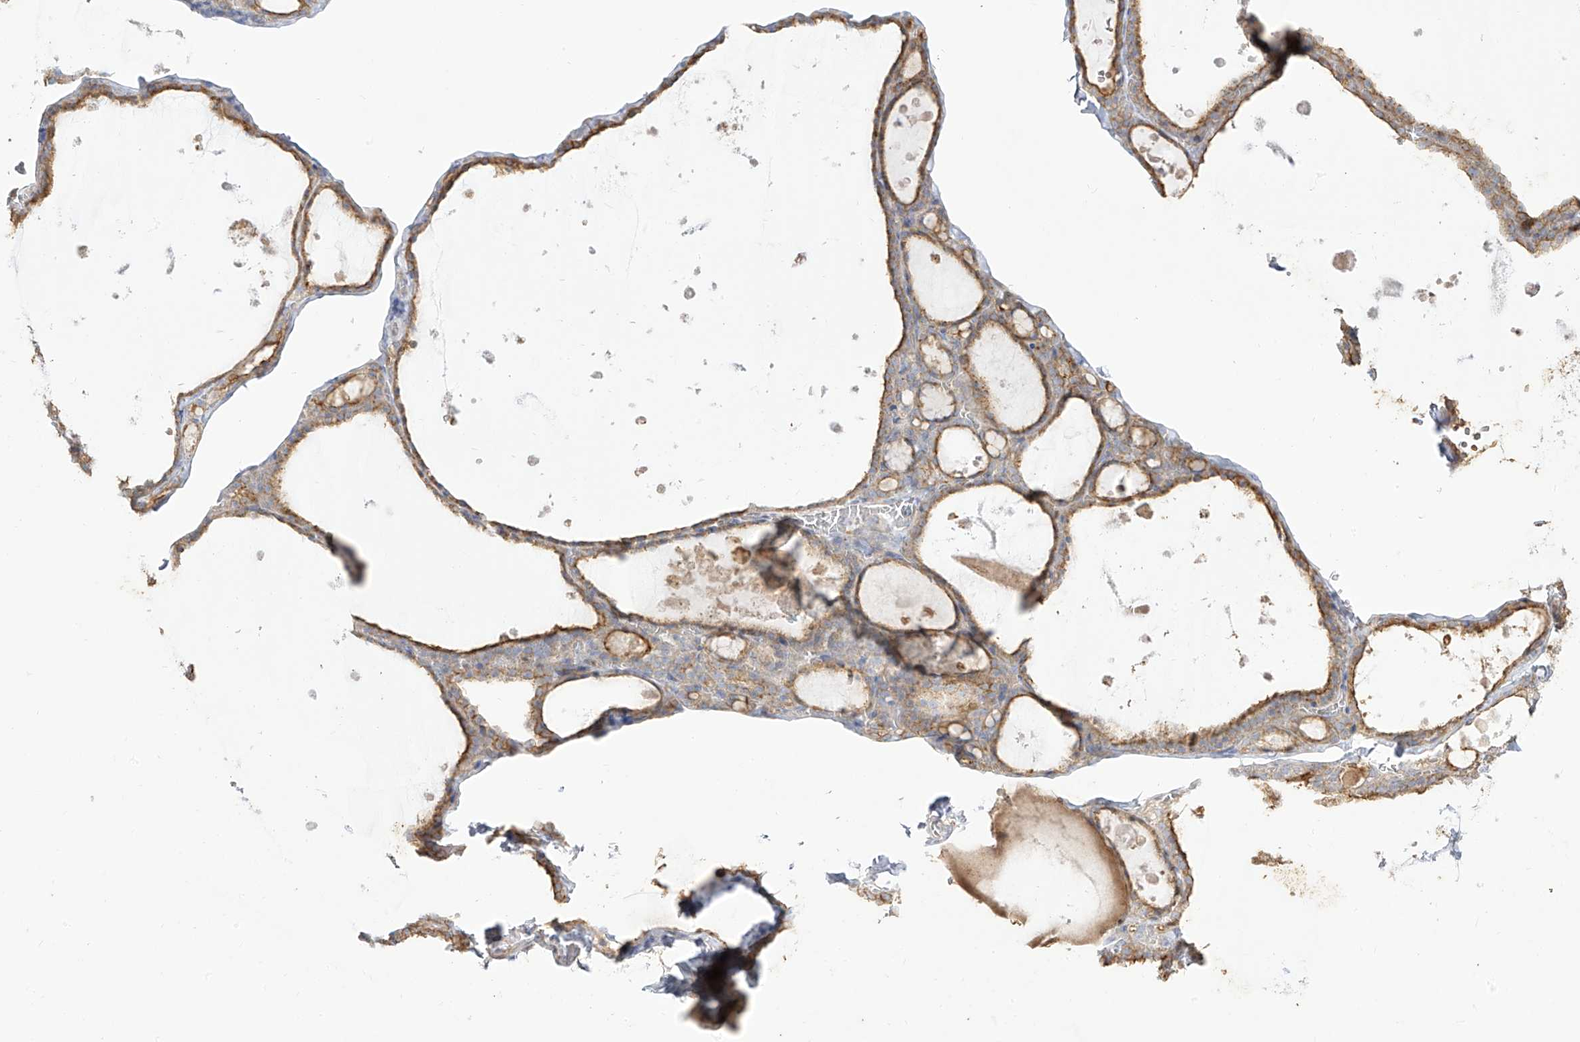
{"staining": {"intensity": "weak", "quantity": "25%-75%", "location": "cytoplasmic/membranous"}, "tissue": "thyroid gland", "cell_type": "Glandular cells", "image_type": "normal", "snomed": [{"axis": "morphology", "description": "Normal tissue, NOS"}, {"axis": "topography", "description": "Thyroid gland"}], "caption": "This photomicrograph reveals IHC staining of benign thyroid gland, with low weak cytoplasmic/membranous positivity in about 25%-75% of glandular cells.", "gene": "ZGRF1", "patient": {"sex": "male", "age": 56}}